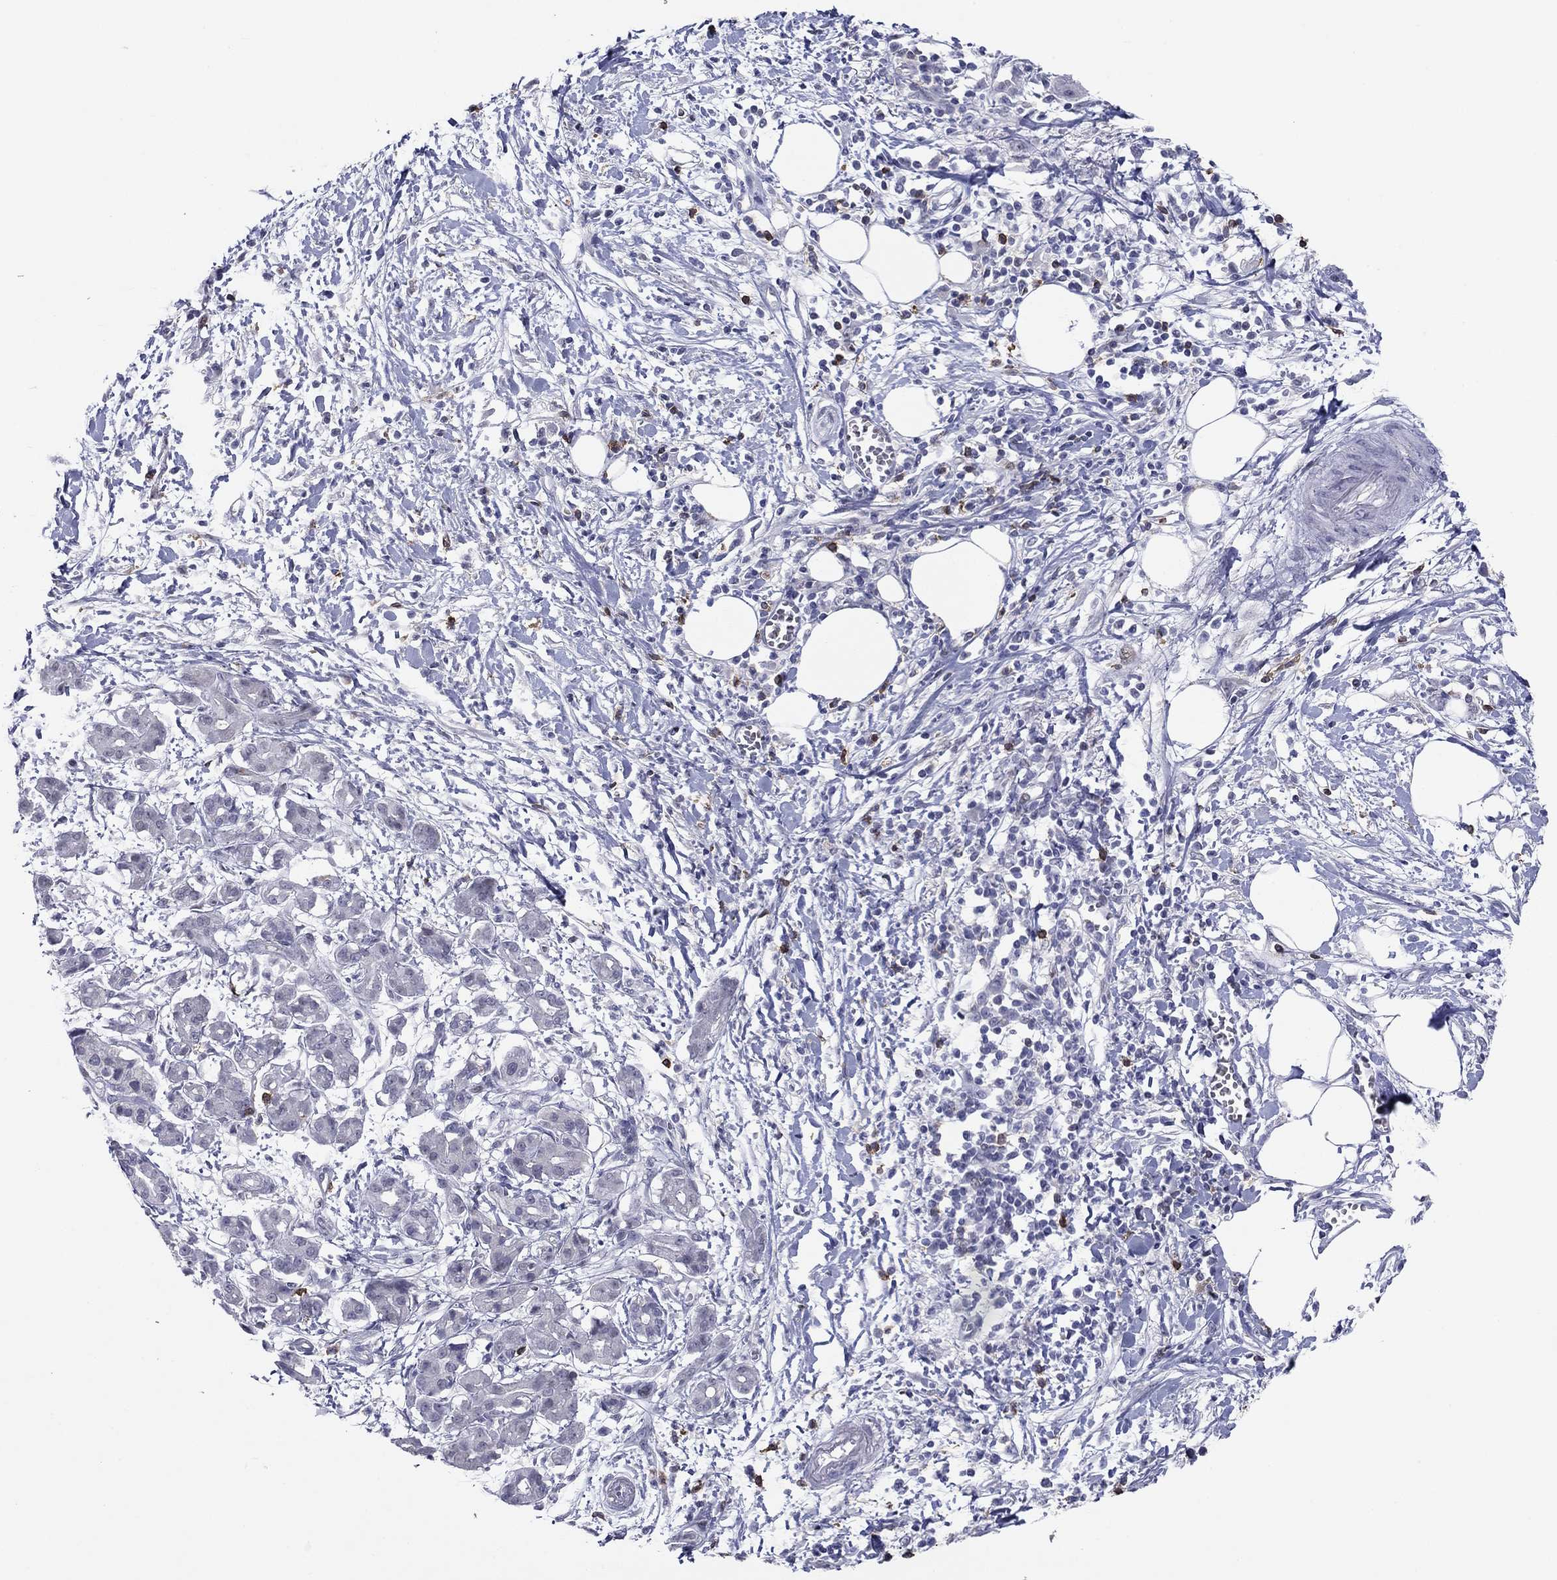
{"staining": {"intensity": "negative", "quantity": "none", "location": "none"}, "tissue": "pancreatic cancer", "cell_type": "Tumor cells", "image_type": "cancer", "snomed": [{"axis": "morphology", "description": "Adenocarcinoma, NOS"}, {"axis": "topography", "description": "Pancreas"}], "caption": "Human adenocarcinoma (pancreatic) stained for a protein using IHC reveals no positivity in tumor cells.", "gene": "ITGAE", "patient": {"sex": "male", "age": 72}}